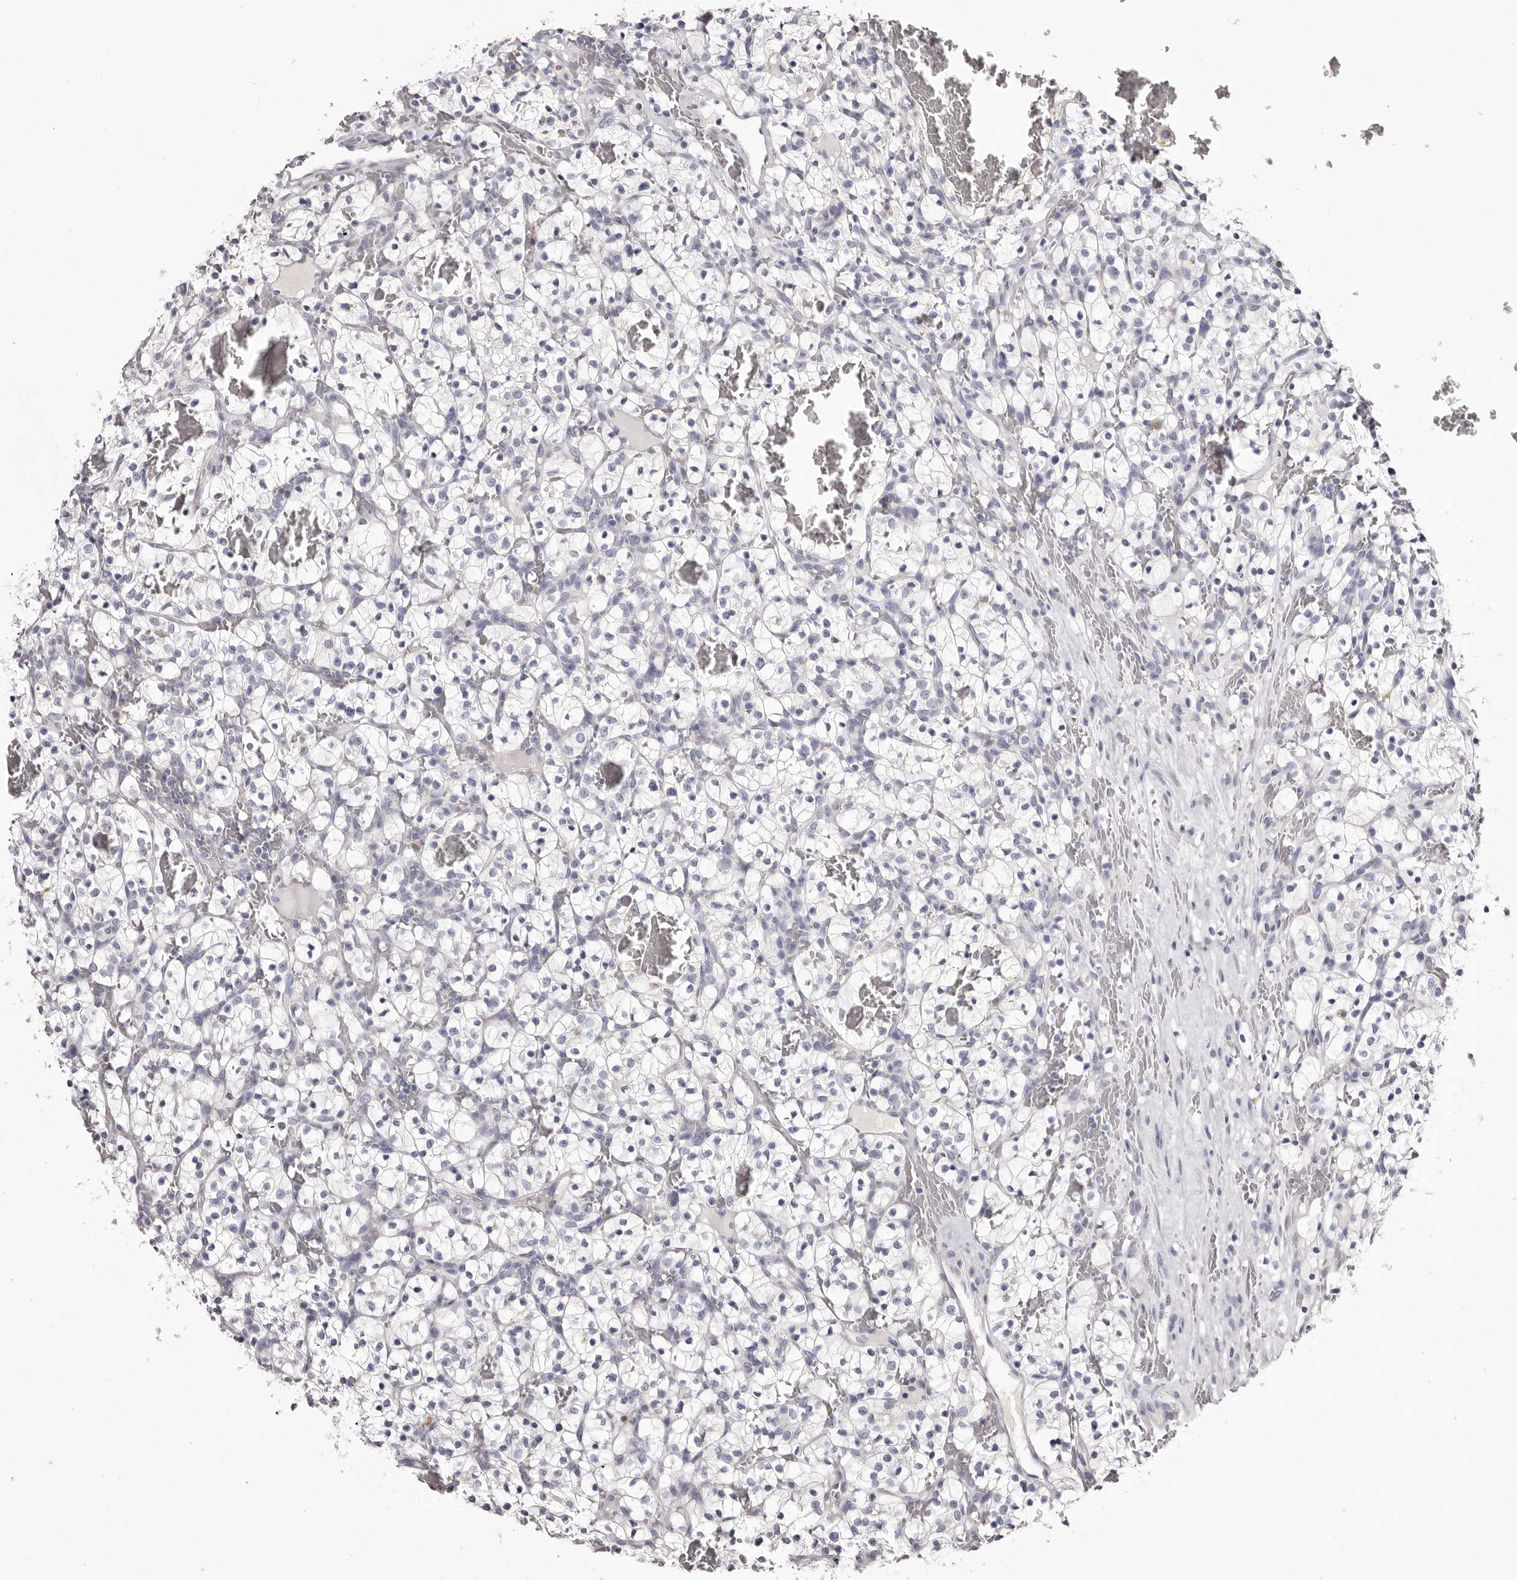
{"staining": {"intensity": "negative", "quantity": "none", "location": "none"}, "tissue": "renal cancer", "cell_type": "Tumor cells", "image_type": "cancer", "snomed": [{"axis": "morphology", "description": "Adenocarcinoma, NOS"}, {"axis": "topography", "description": "Kidney"}], "caption": "Histopathology image shows no protein positivity in tumor cells of renal cancer (adenocarcinoma) tissue. Nuclei are stained in blue.", "gene": "CA6", "patient": {"sex": "female", "age": 57}}